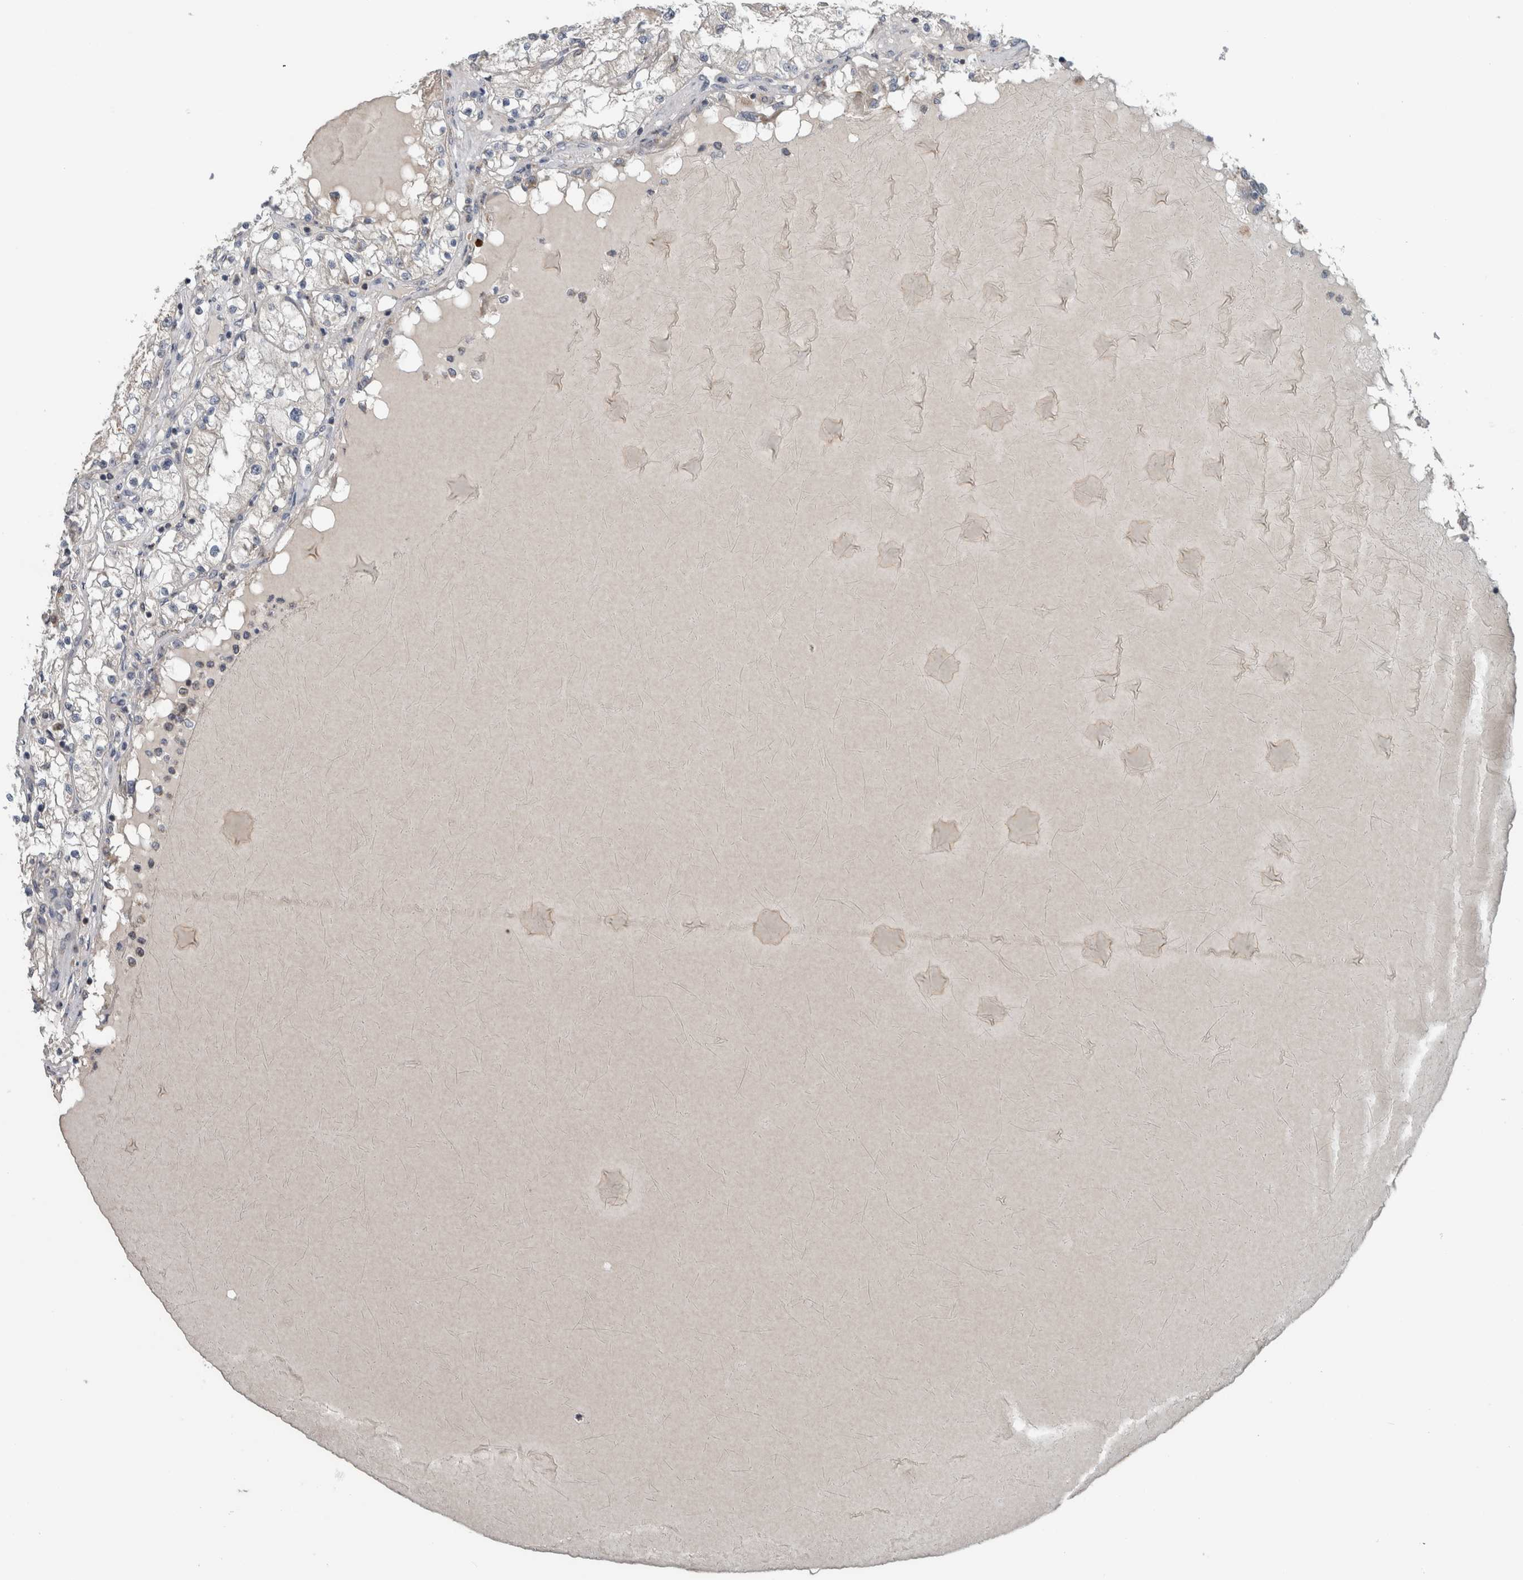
{"staining": {"intensity": "negative", "quantity": "none", "location": "none"}, "tissue": "renal cancer", "cell_type": "Tumor cells", "image_type": "cancer", "snomed": [{"axis": "morphology", "description": "Adenocarcinoma, NOS"}, {"axis": "topography", "description": "Kidney"}], "caption": "Immunohistochemical staining of human renal cancer shows no significant expression in tumor cells.", "gene": "ARMC1", "patient": {"sex": "male", "age": 68}}